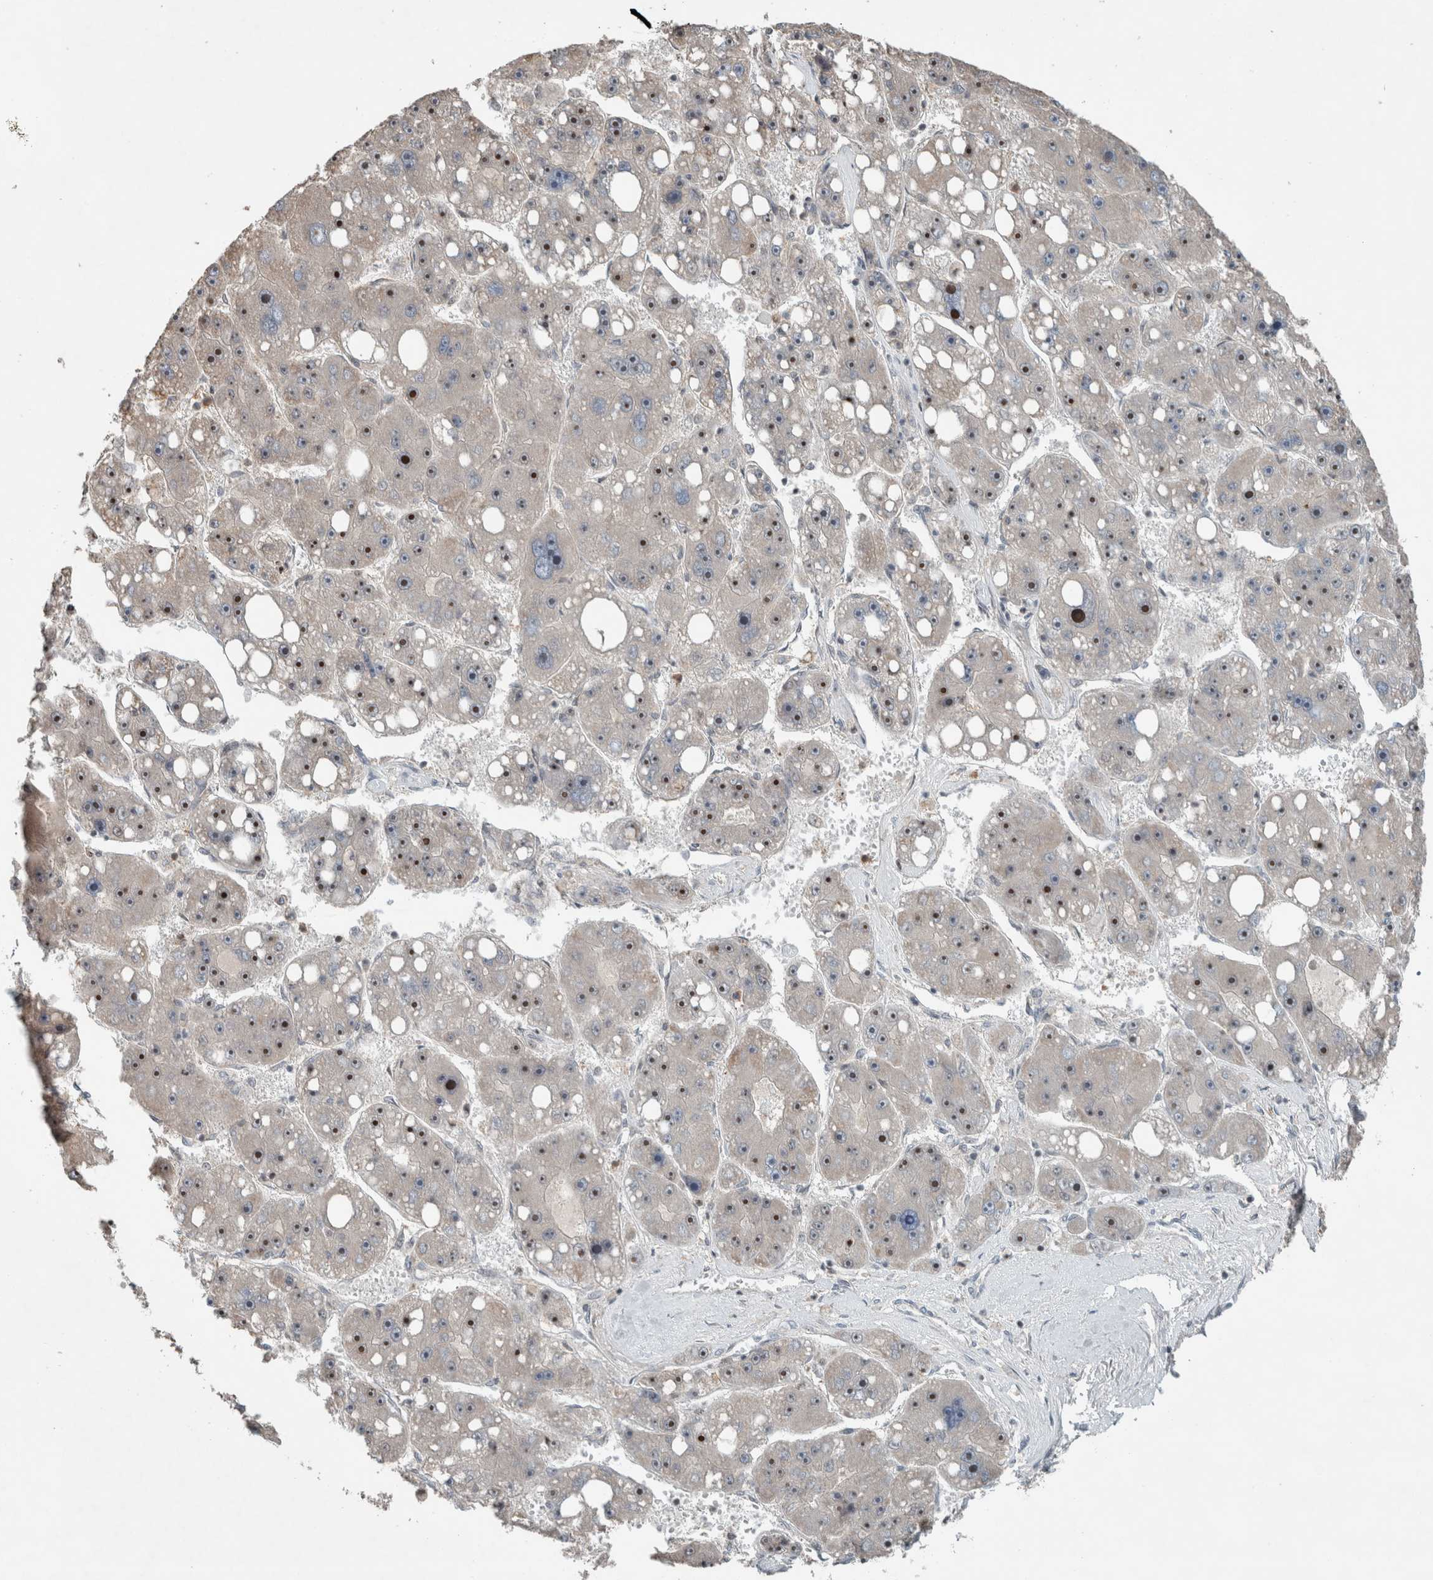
{"staining": {"intensity": "strong", "quantity": ">75%", "location": "nuclear"}, "tissue": "liver cancer", "cell_type": "Tumor cells", "image_type": "cancer", "snomed": [{"axis": "morphology", "description": "Carcinoma, Hepatocellular, NOS"}, {"axis": "topography", "description": "Liver"}], "caption": "Immunohistochemistry (IHC) histopathology image of neoplastic tissue: liver cancer stained using immunohistochemistry (IHC) displays high levels of strong protein expression localized specifically in the nuclear of tumor cells, appearing as a nuclear brown color.", "gene": "RPF1", "patient": {"sex": "female", "age": 61}}